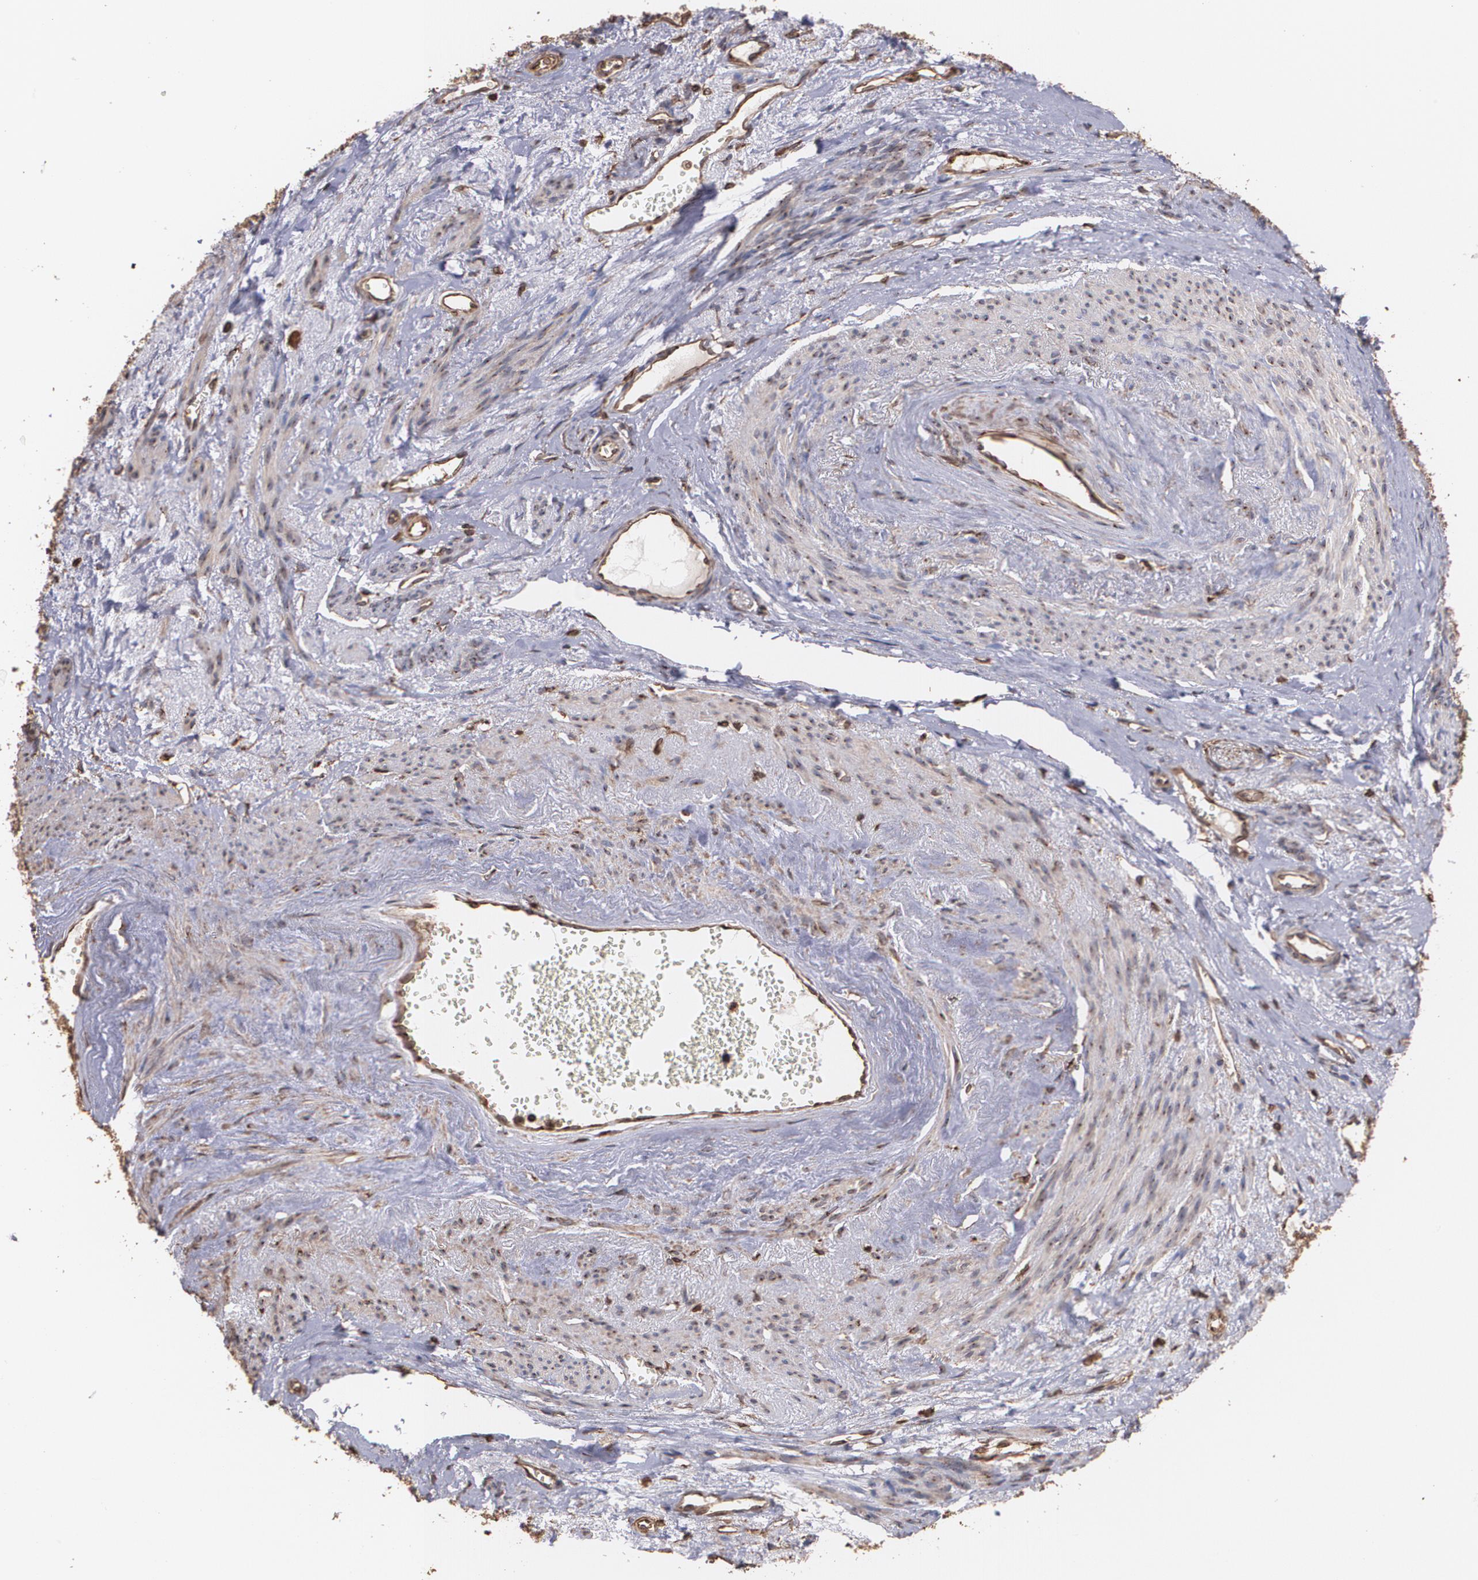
{"staining": {"intensity": "weak", "quantity": "<25%", "location": "cytoplasmic/membranous"}, "tissue": "endometrial cancer", "cell_type": "Tumor cells", "image_type": "cancer", "snomed": [{"axis": "morphology", "description": "Adenocarcinoma, NOS"}, {"axis": "topography", "description": "Endometrium"}], "caption": "High power microscopy histopathology image of an immunohistochemistry image of adenocarcinoma (endometrial), revealing no significant expression in tumor cells.", "gene": "TRIP11", "patient": {"sex": "female", "age": 75}}